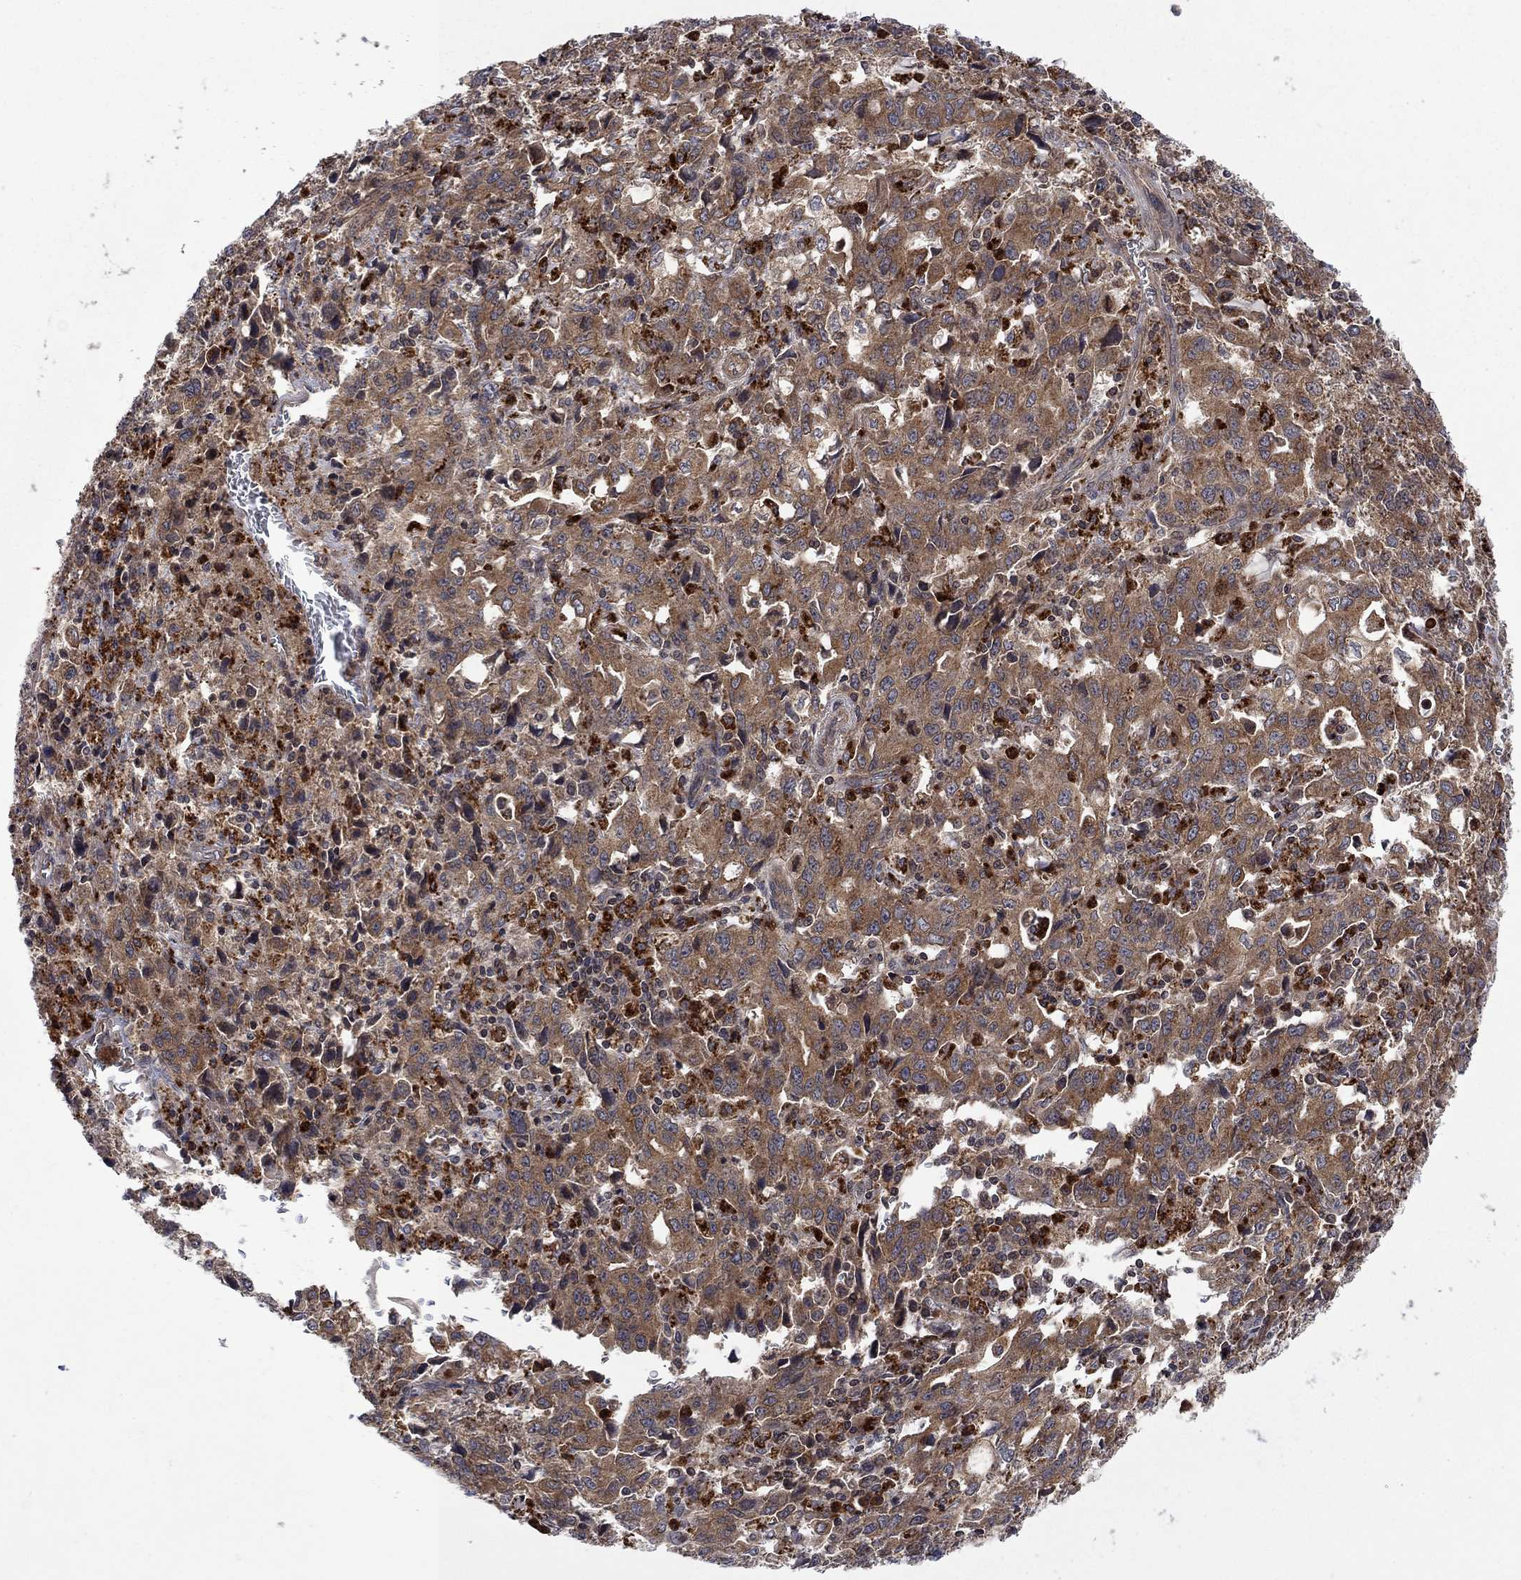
{"staining": {"intensity": "moderate", "quantity": ">75%", "location": "cytoplasmic/membranous"}, "tissue": "stomach cancer", "cell_type": "Tumor cells", "image_type": "cancer", "snomed": [{"axis": "morphology", "description": "Adenocarcinoma, NOS"}, {"axis": "topography", "description": "Stomach, upper"}], "caption": "This image demonstrates immunohistochemistry staining of human stomach cancer (adenocarcinoma), with medium moderate cytoplasmic/membranous expression in approximately >75% of tumor cells.", "gene": "TMEM33", "patient": {"sex": "male", "age": 85}}